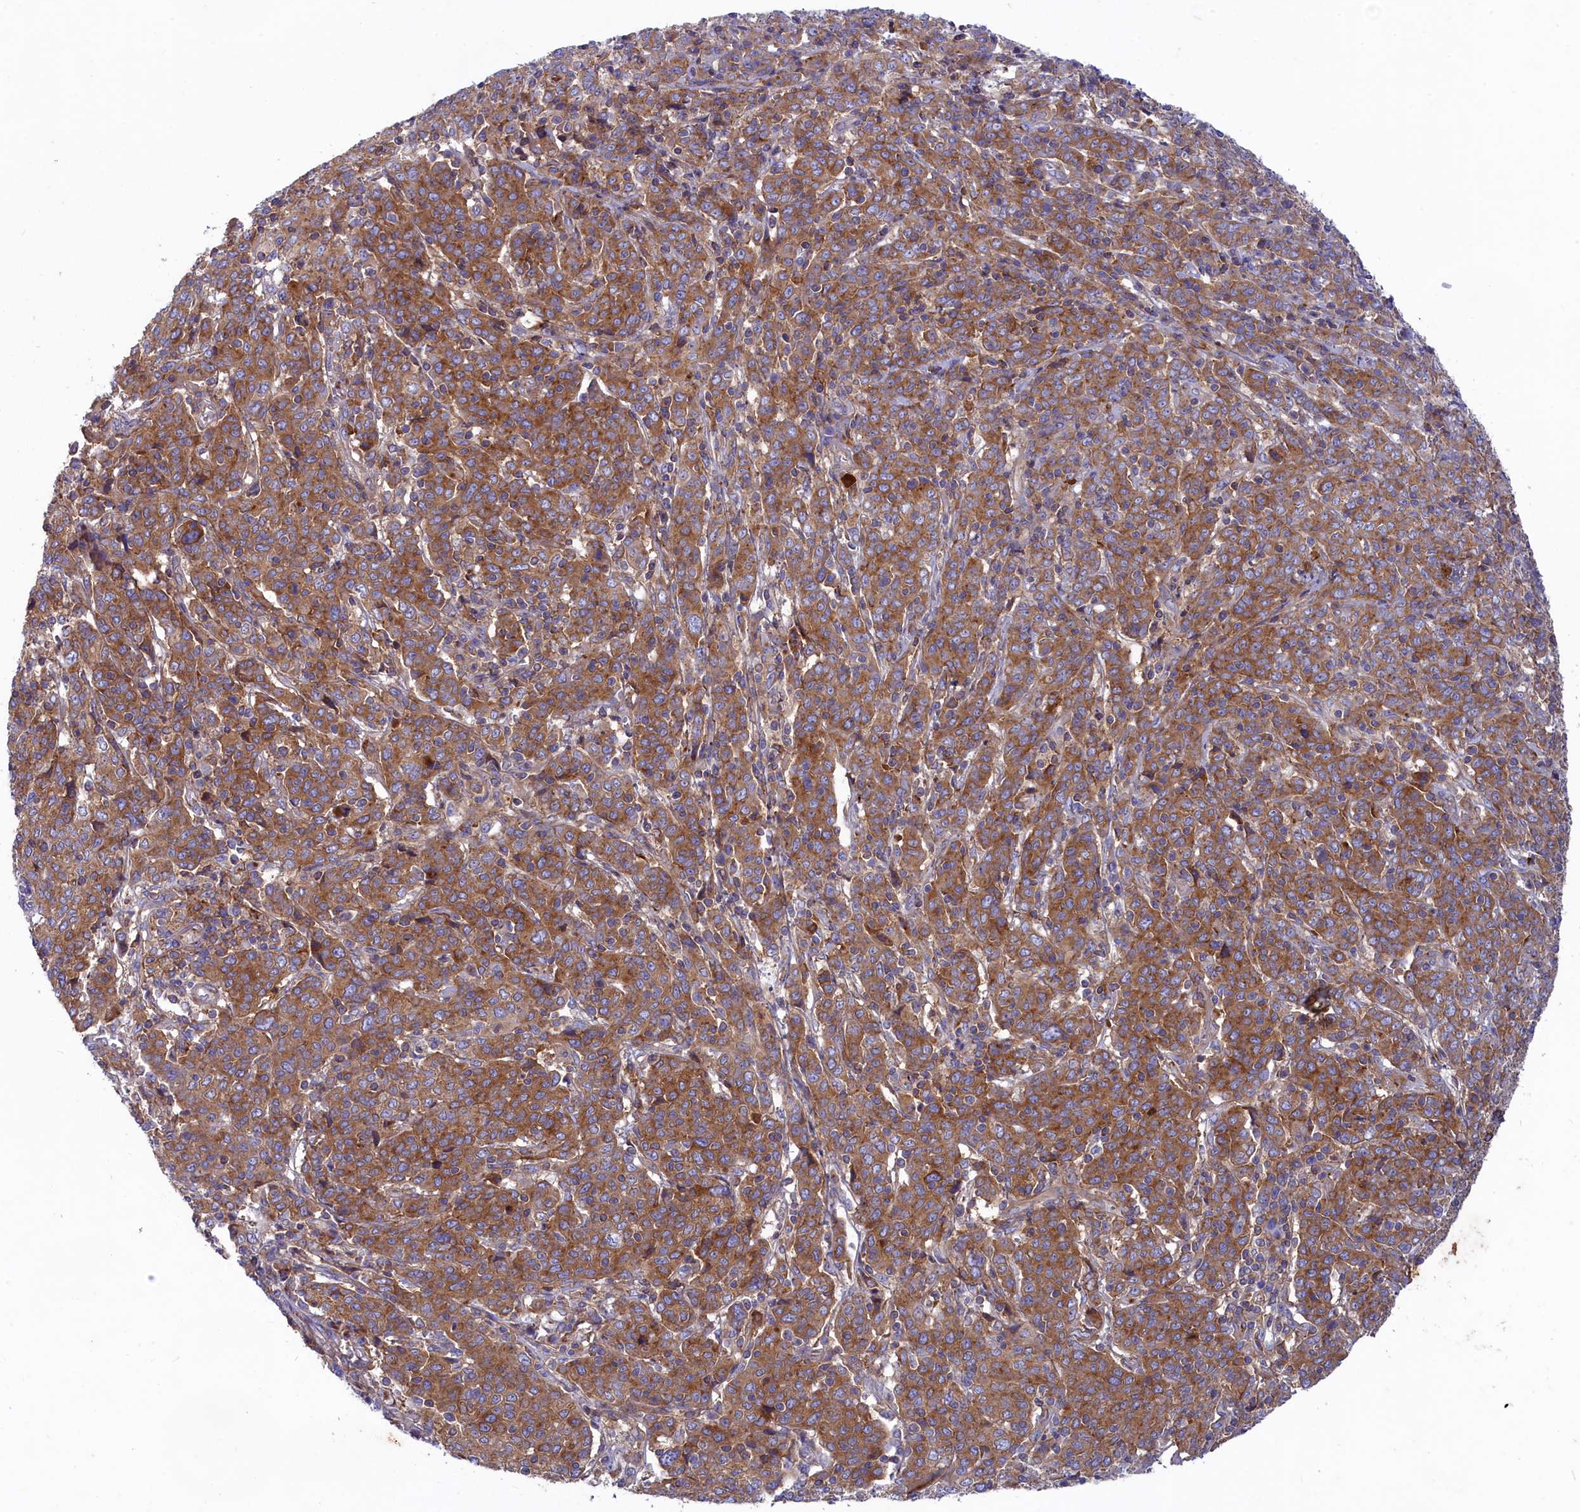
{"staining": {"intensity": "moderate", "quantity": ">75%", "location": "cytoplasmic/membranous"}, "tissue": "cervical cancer", "cell_type": "Tumor cells", "image_type": "cancer", "snomed": [{"axis": "morphology", "description": "Squamous cell carcinoma, NOS"}, {"axis": "topography", "description": "Cervix"}], "caption": "This is an image of IHC staining of cervical cancer (squamous cell carcinoma), which shows moderate positivity in the cytoplasmic/membranous of tumor cells.", "gene": "SCAMP4", "patient": {"sex": "female", "age": 67}}